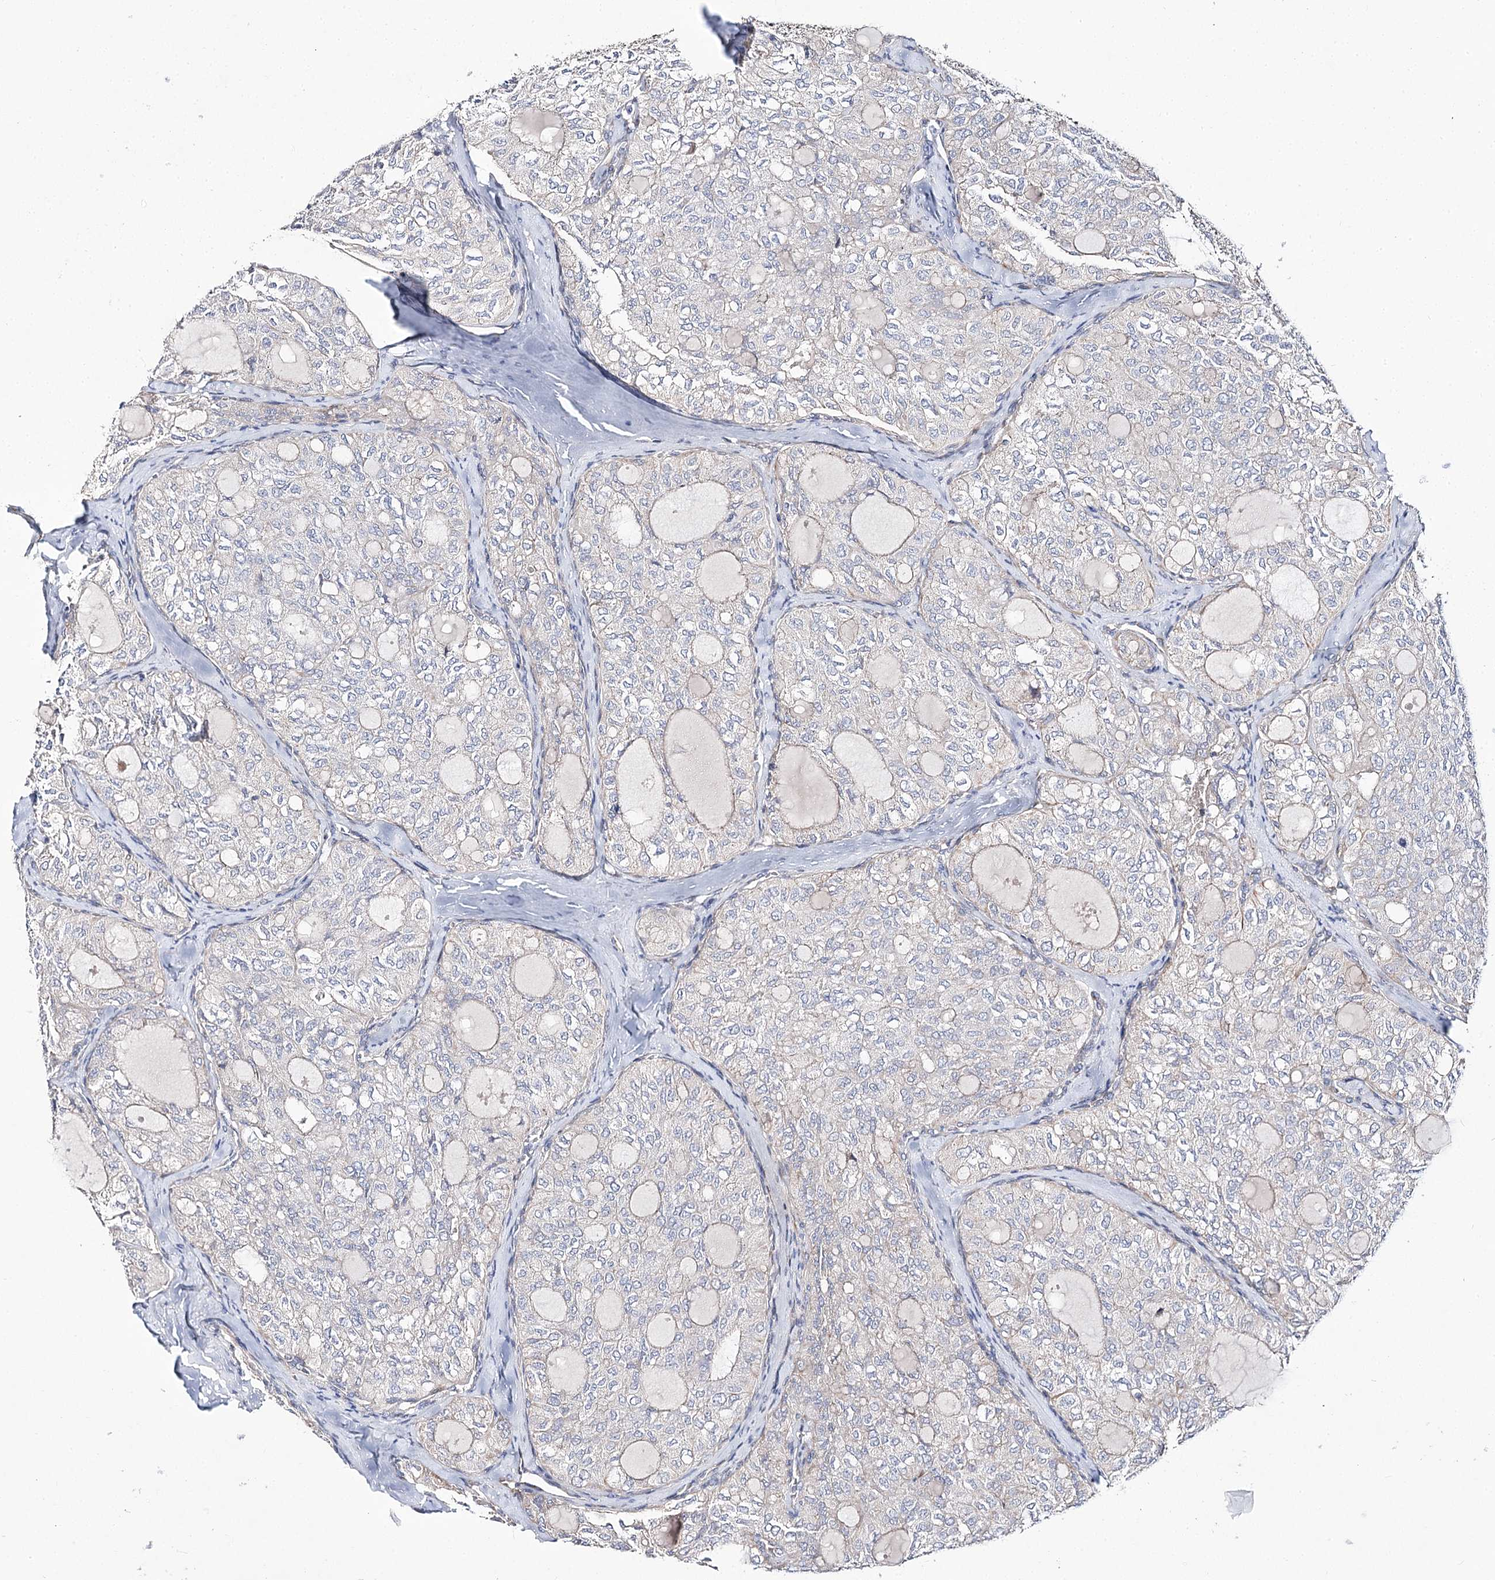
{"staining": {"intensity": "negative", "quantity": "none", "location": "none"}, "tissue": "thyroid cancer", "cell_type": "Tumor cells", "image_type": "cancer", "snomed": [{"axis": "morphology", "description": "Follicular adenoma carcinoma, NOS"}, {"axis": "topography", "description": "Thyroid gland"}], "caption": "Image shows no protein positivity in tumor cells of thyroid cancer (follicular adenoma carcinoma) tissue.", "gene": "ARHGAP32", "patient": {"sex": "male", "age": 75}}